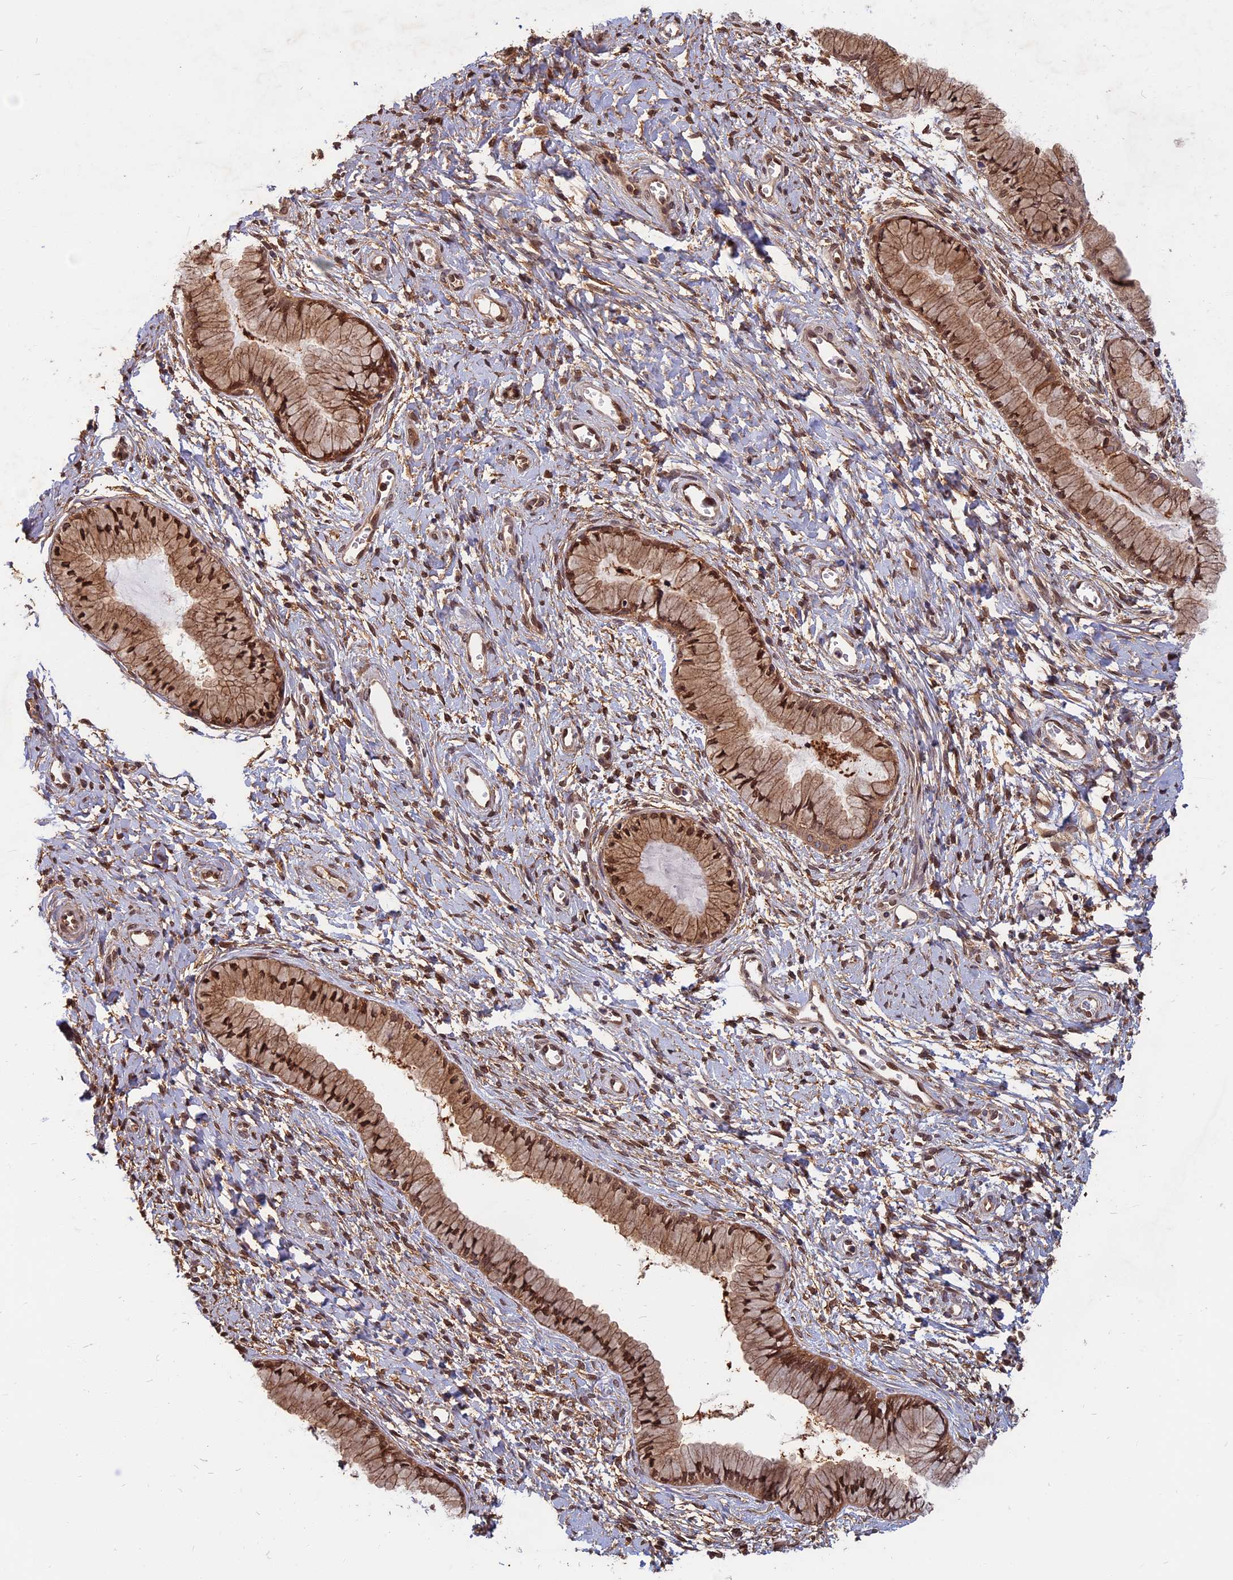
{"staining": {"intensity": "moderate", "quantity": ">75%", "location": "cytoplasmic/membranous,nuclear"}, "tissue": "cervix", "cell_type": "Glandular cells", "image_type": "normal", "snomed": [{"axis": "morphology", "description": "Normal tissue, NOS"}, {"axis": "topography", "description": "Cervix"}], "caption": "This is a histology image of immunohistochemistry staining of normal cervix, which shows moderate positivity in the cytoplasmic/membranous,nuclear of glandular cells.", "gene": "SPG11", "patient": {"sex": "female", "age": 42}}